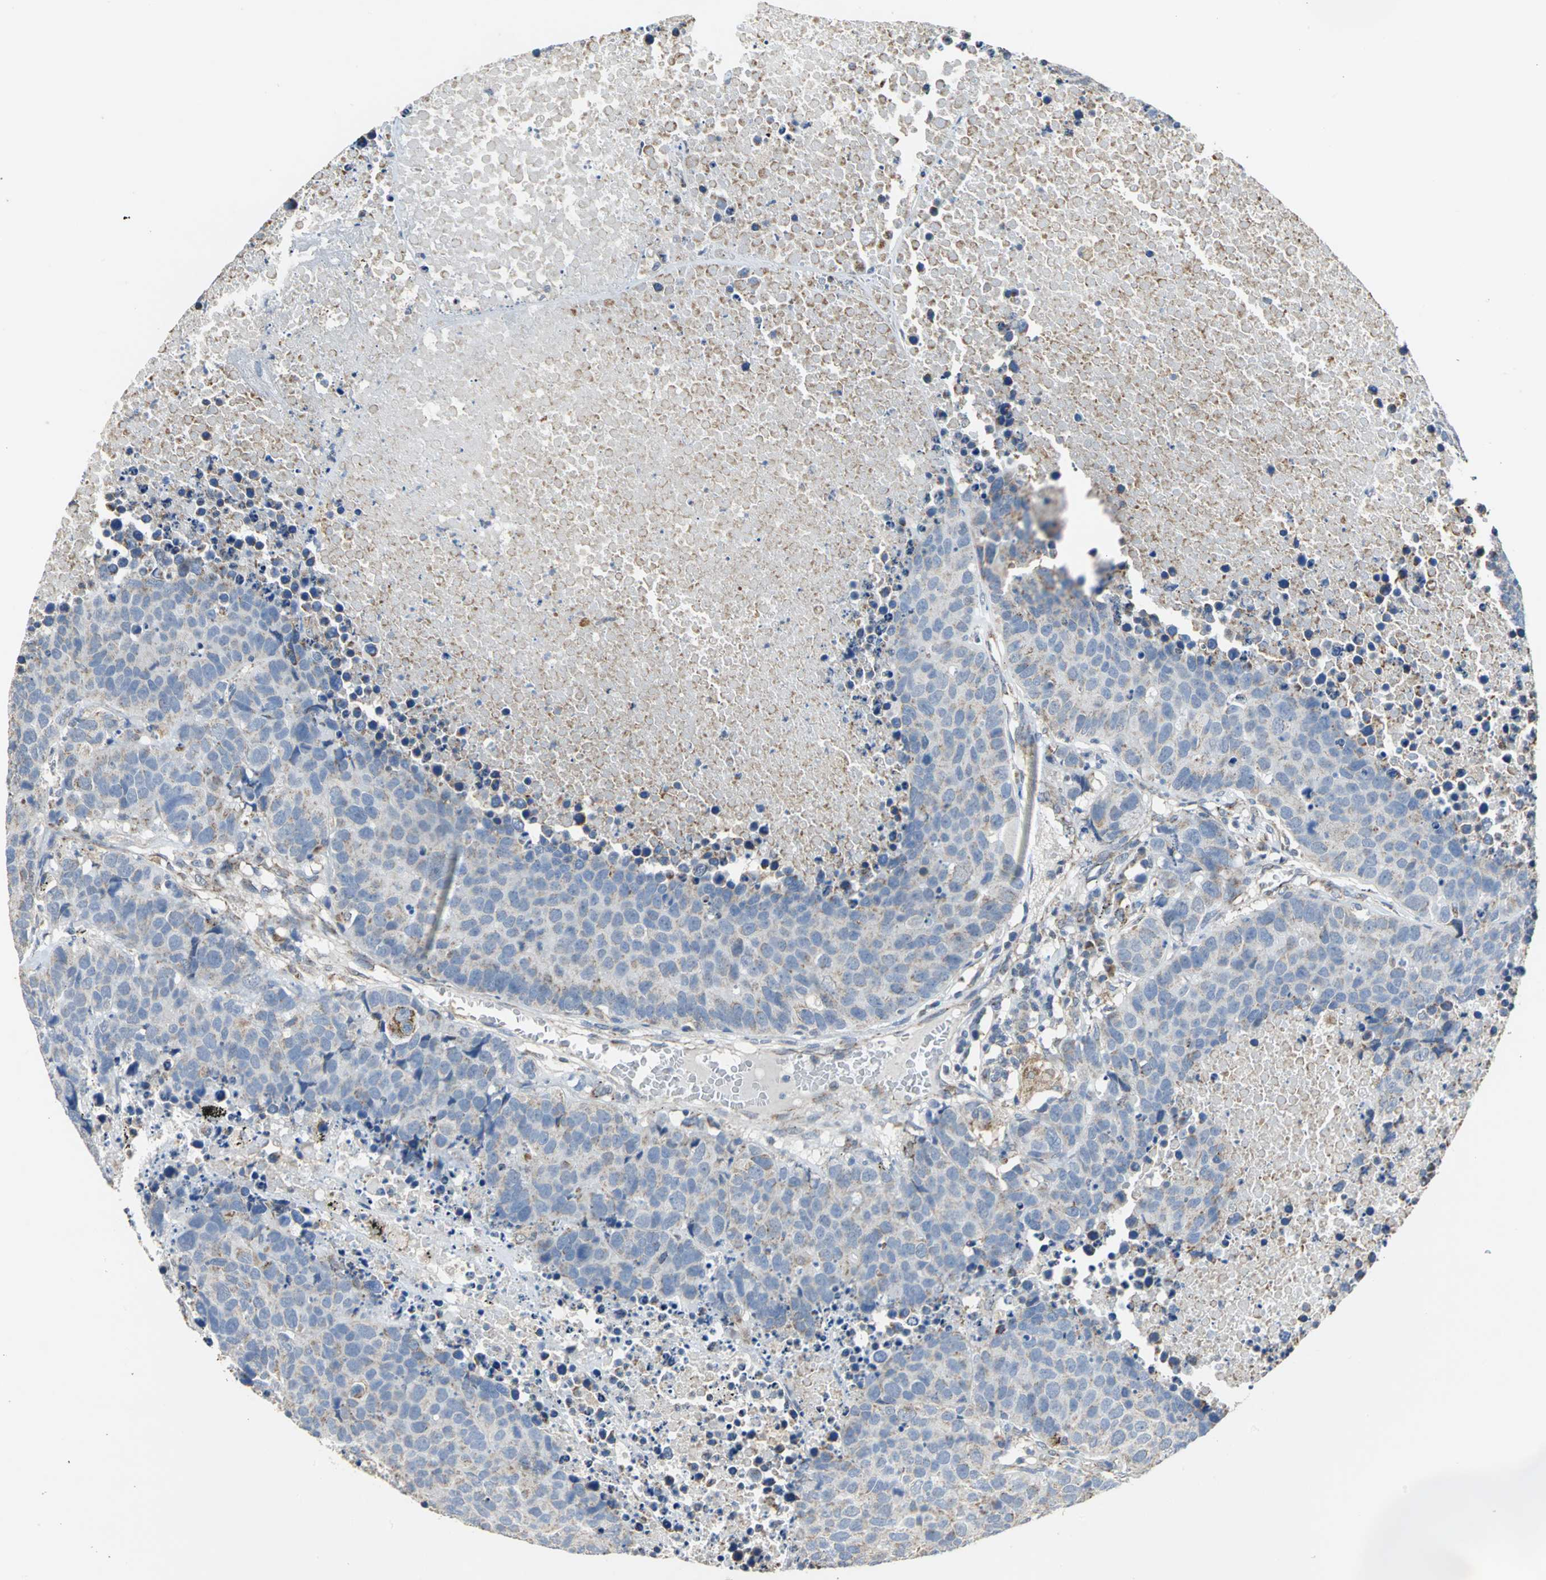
{"staining": {"intensity": "weak", "quantity": "25%-75%", "location": "cytoplasmic/membranous"}, "tissue": "carcinoid", "cell_type": "Tumor cells", "image_type": "cancer", "snomed": [{"axis": "morphology", "description": "Carcinoid, malignant, NOS"}, {"axis": "topography", "description": "Lung"}], "caption": "Carcinoid was stained to show a protein in brown. There is low levels of weak cytoplasmic/membranous staining in about 25%-75% of tumor cells. Using DAB (brown) and hematoxylin (blue) stains, captured at high magnification using brightfield microscopy.", "gene": "NDUFB5", "patient": {"sex": "male", "age": 60}}